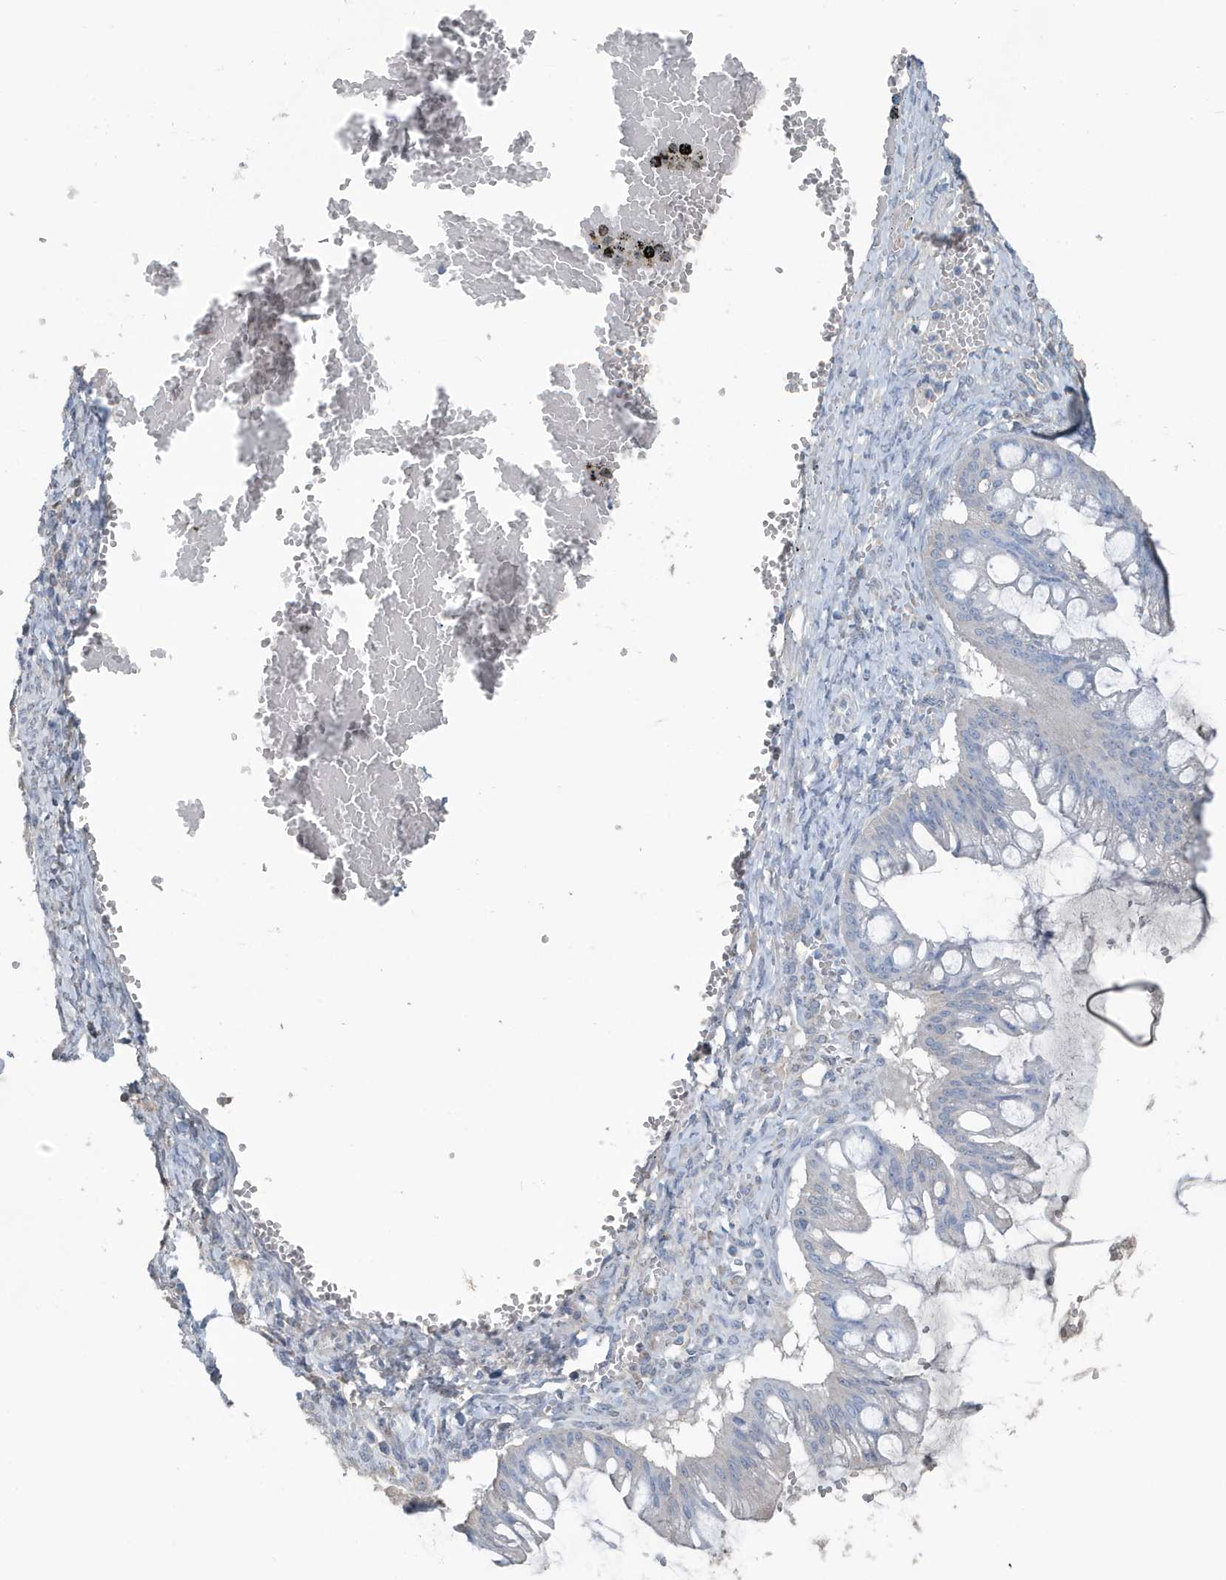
{"staining": {"intensity": "negative", "quantity": "none", "location": "none"}, "tissue": "ovarian cancer", "cell_type": "Tumor cells", "image_type": "cancer", "snomed": [{"axis": "morphology", "description": "Cystadenocarcinoma, mucinous, NOS"}, {"axis": "topography", "description": "Ovary"}], "caption": "Immunohistochemical staining of human ovarian cancer (mucinous cystadenocarcinoma) exhibits no significant positivity in tumor cells.", "gene": "UGT2B4", "patient": {"sex": "female", "age": 73}}